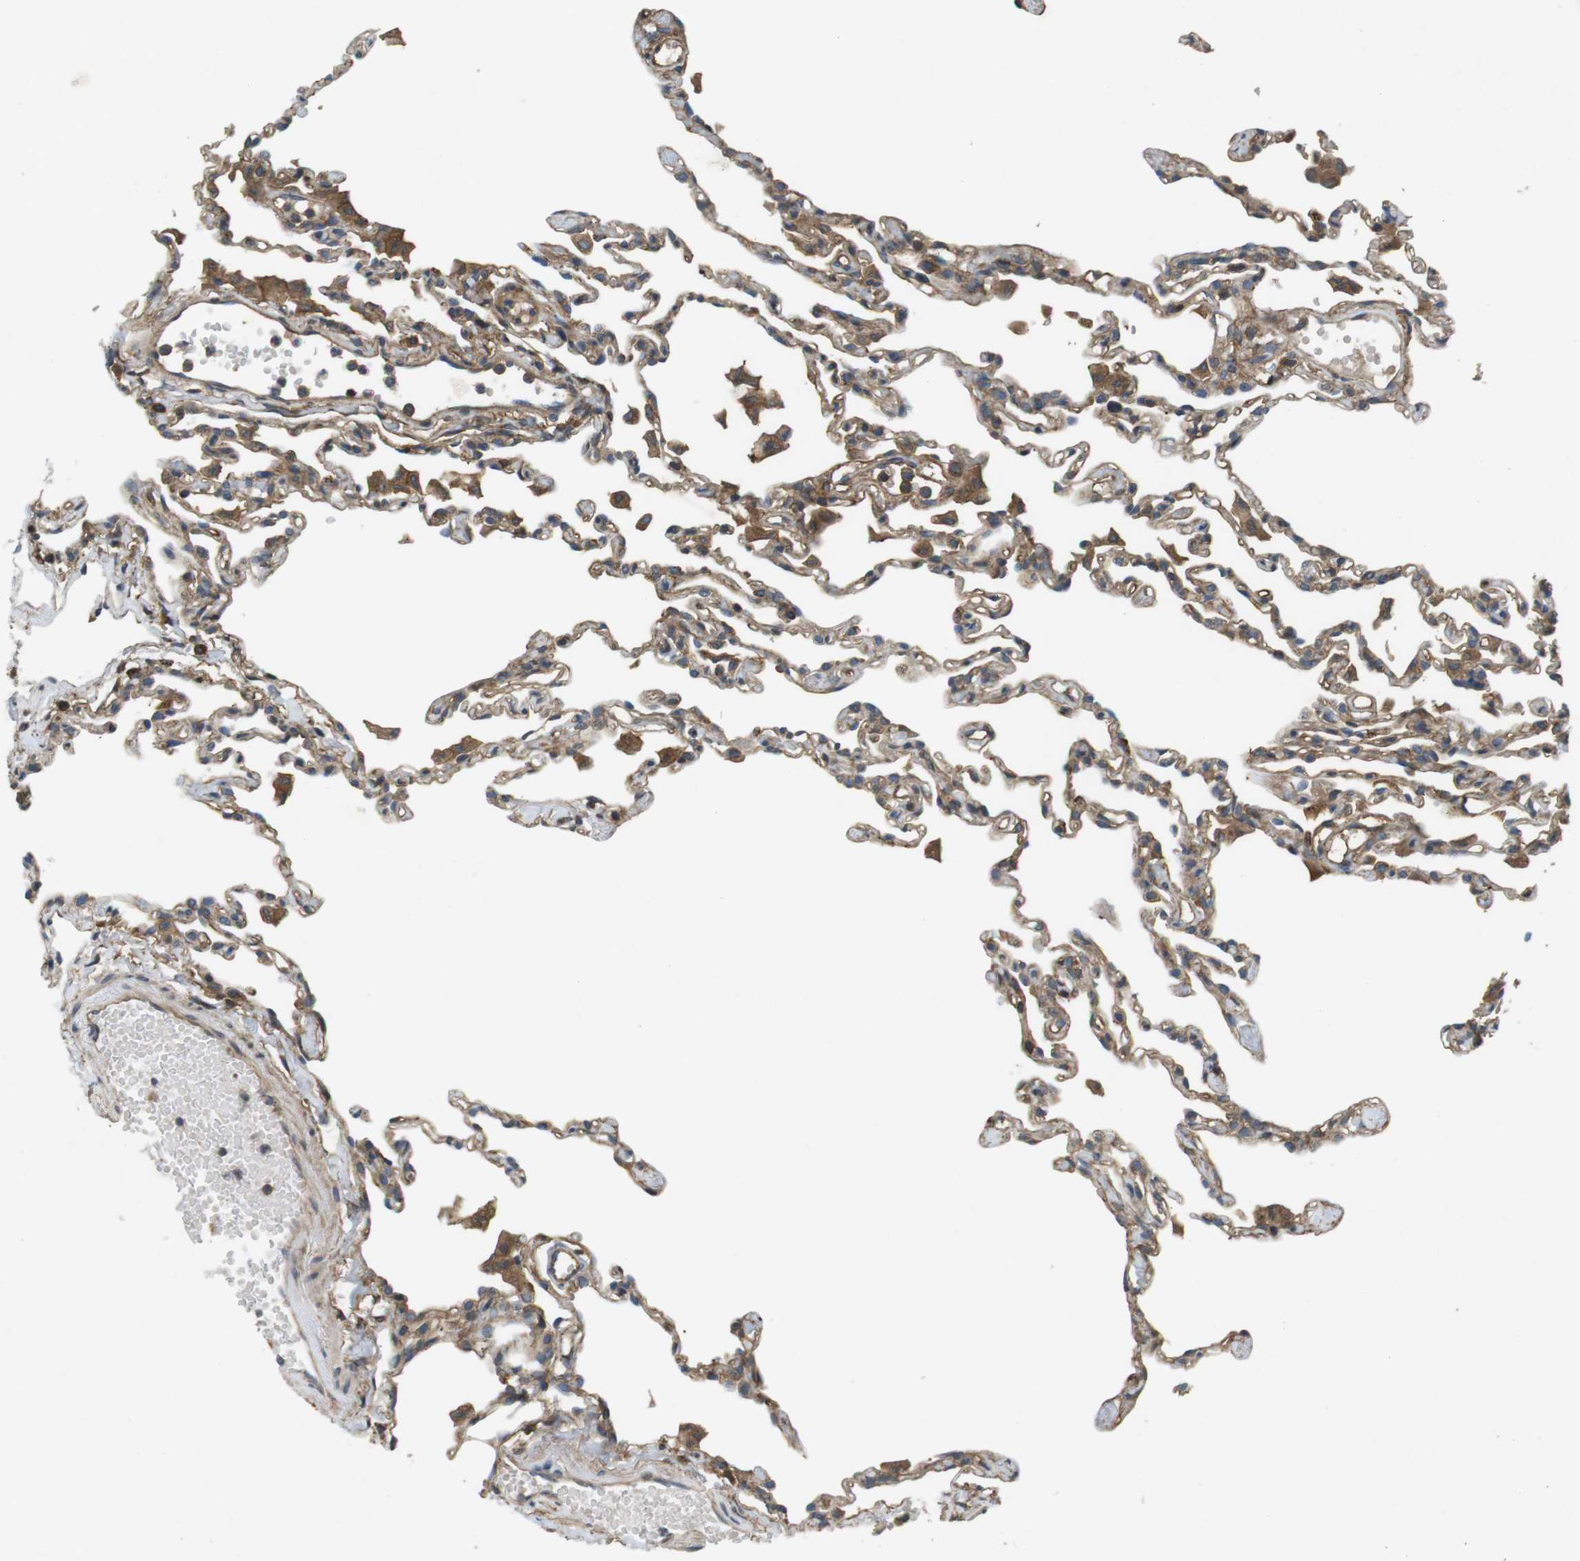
{"staining": {"intensity": "moderate", "quantity": "25%-75%", "location": "cytoplasmic/membranous"}, "tissue": "lung", "cell_type": "Alveolar cells", "image_type": "normal", "snomed": [{"axis": "morphology", "description": "Normal tissue, NOS"}, {"axis": "topography", "description": "Lung"}], "caption": "Immunohistochemical staining of benign lung exhibits moderate cytoplasmic/membranous protein staining in approximately 25%-75% of alveolar cells.", "gene": "DDAH2", "patient": {"sex": "female", "age": 49}}